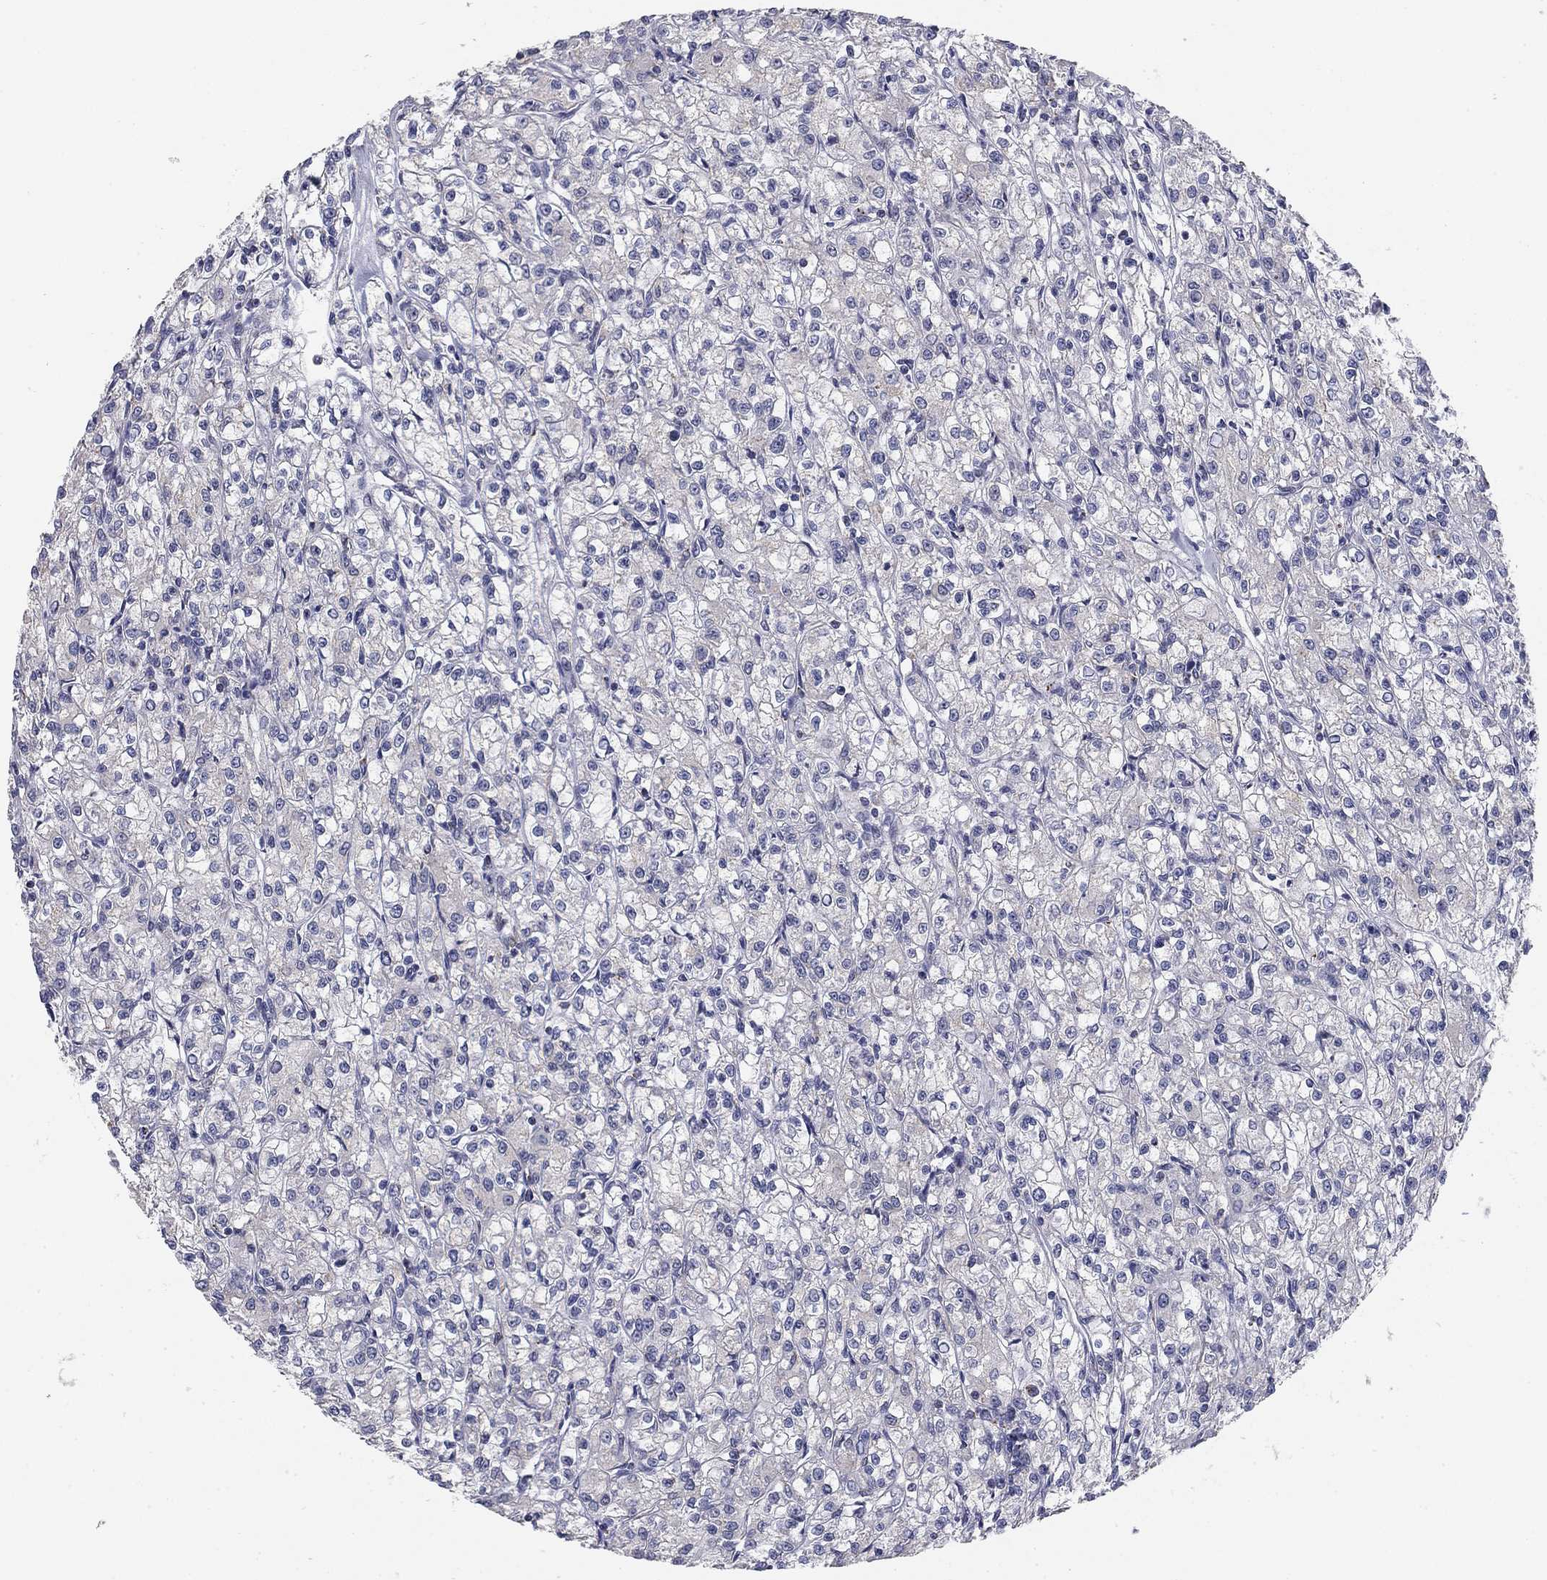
{"staining": {"intensity": "negative", "quantity": "none", "location": "none"}, "tissue": "renal cancer", "cell_type": "Tumor cells", "image_type": "cancer", "snomed": [{"axis": "morphology", "description": "Adenocarcinoma, NOS"}, {"axis": "topography", "description": "Kidney"}], "caption": "Immunohistochemistry (IHC) of adenocarcinoma (renal) reveals no expression in tumor cells.", "gene": "SEPTIN3", "patient": {"sex": "female", "age": 59}}